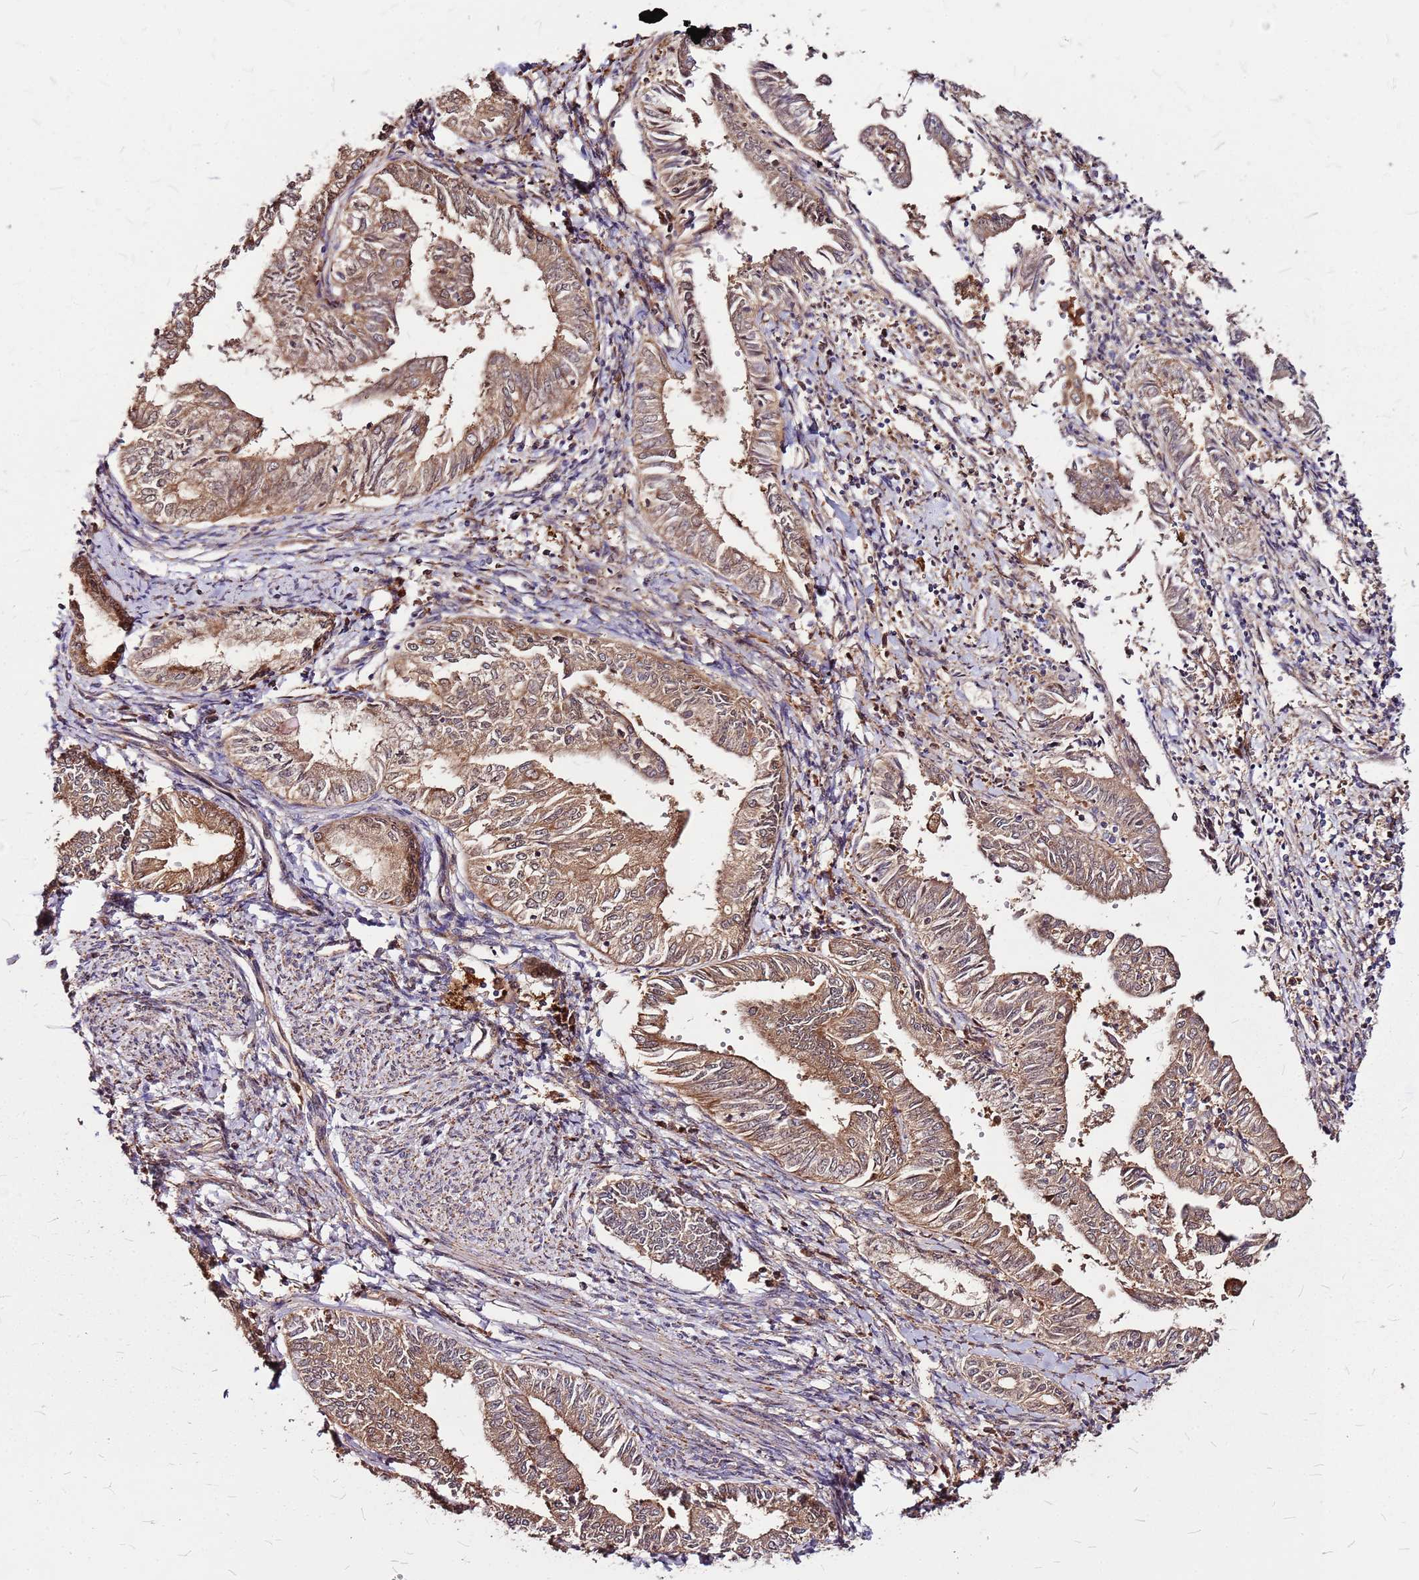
{"staining": {"intensity": "moderate", "quantity": ">75%", "location": "cytoplasmic/membranous"}, "tissue": "endometrial cancer", "cell_type": "Tumor cells", "image_type": "cancer", "snomed": [{"axis": "morphology", "description": "Adenocarcinoma, NOS"}, {"axis": "topography", "description": "Endometrium"}], "caption": "Protein staining of endometrial adenocarcinoma tissue shows moderate cytoplasmic/membranous staining in approximately >75% of tumor cells.", "gene": "LYPLAL1", "patient": {"sex": "female", "age": 66}}